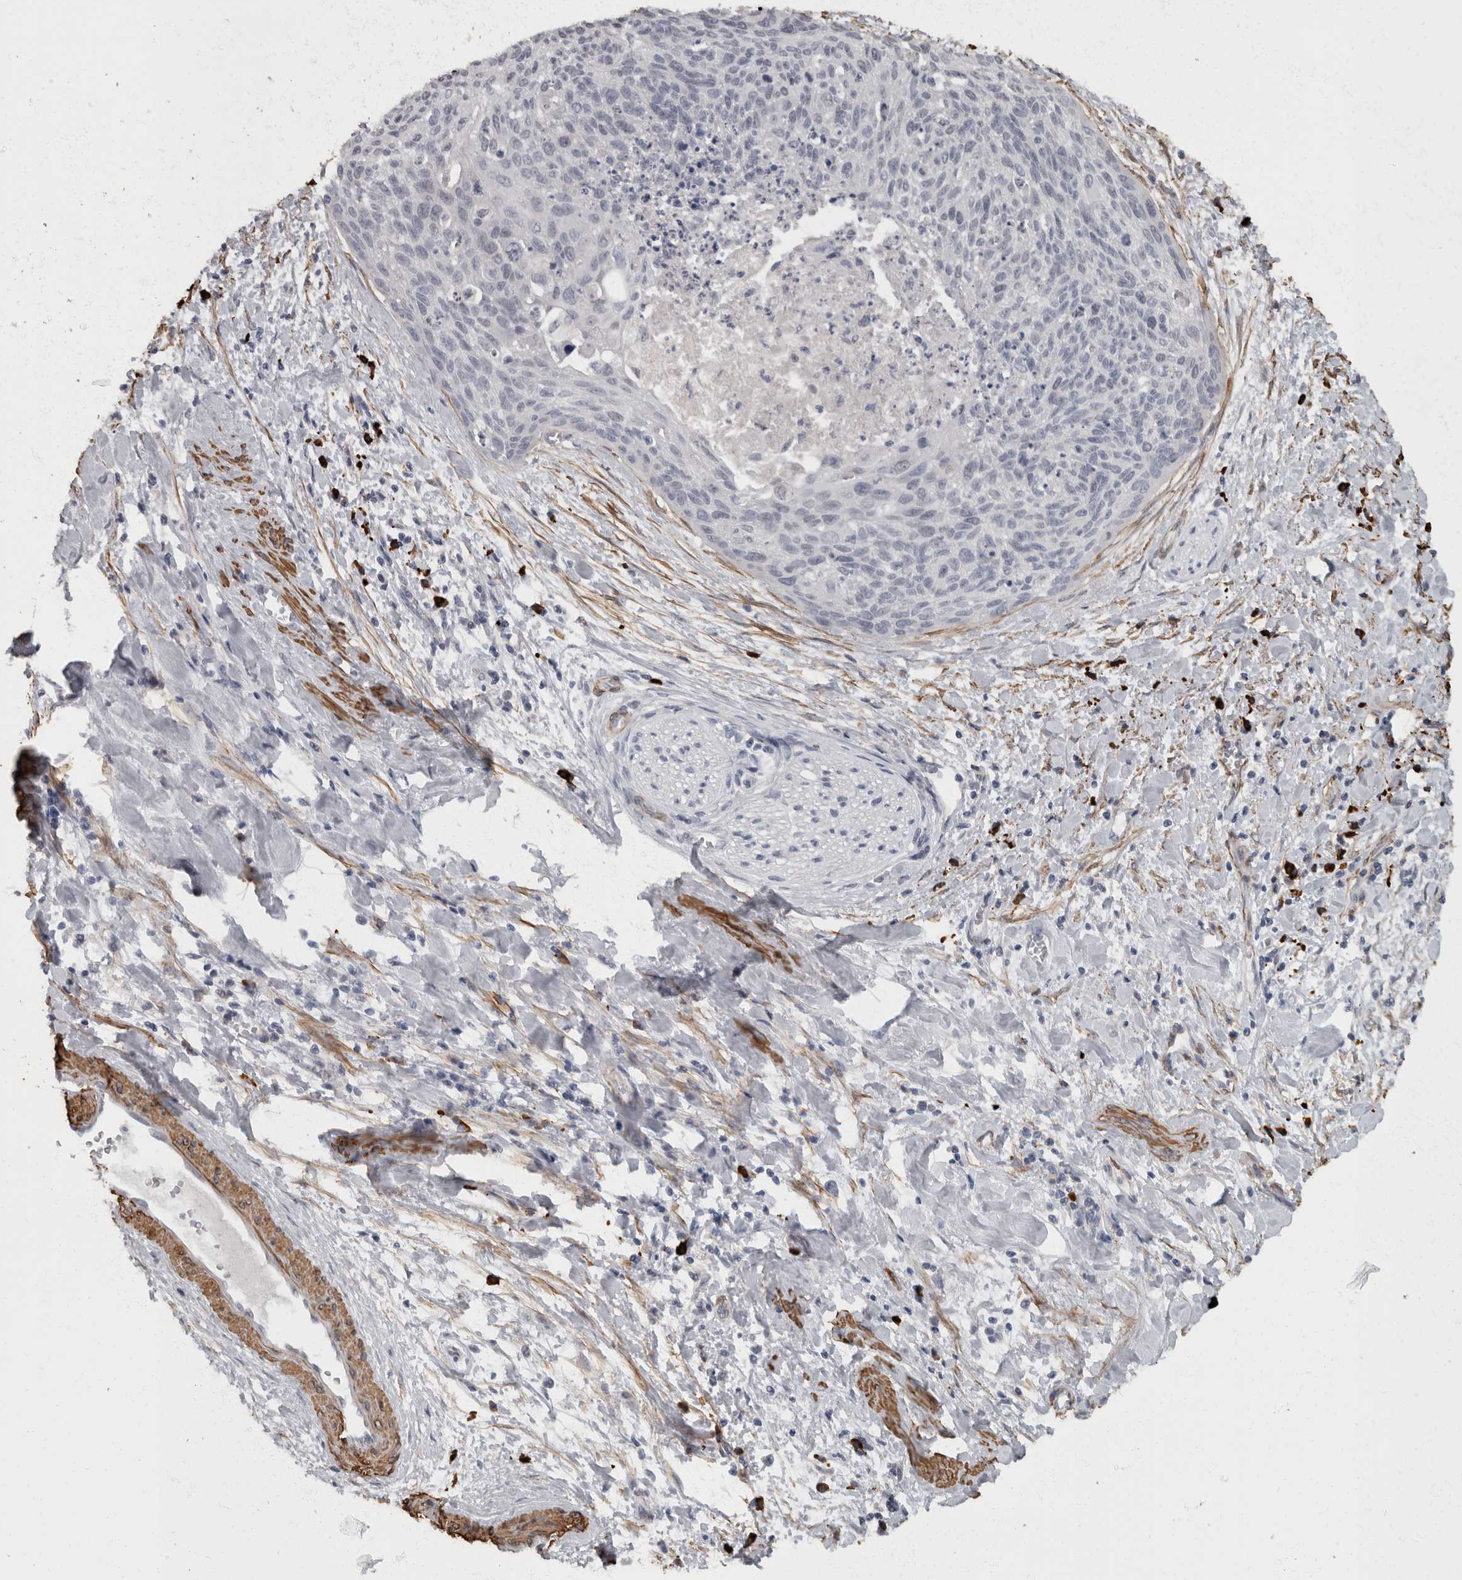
{"staining": {"intensity": "negative", "quantity": "none", "location": "none"}, "tissue": "cervical cancer", "cell_type": "Tumor cells", "image_type": "cancer", "snomed": [{"axis": "morphology", "description": "Squamous cell carcinoma, NOS"}, {"axis": "topography", "description": "Cervix"}], "caption": "A micrograph of human squamous cell carcinoma (cervical) is negative for staining in tumor cells.", "gene": "MASTL", "patient": {"sex": "female", "age": 55}}